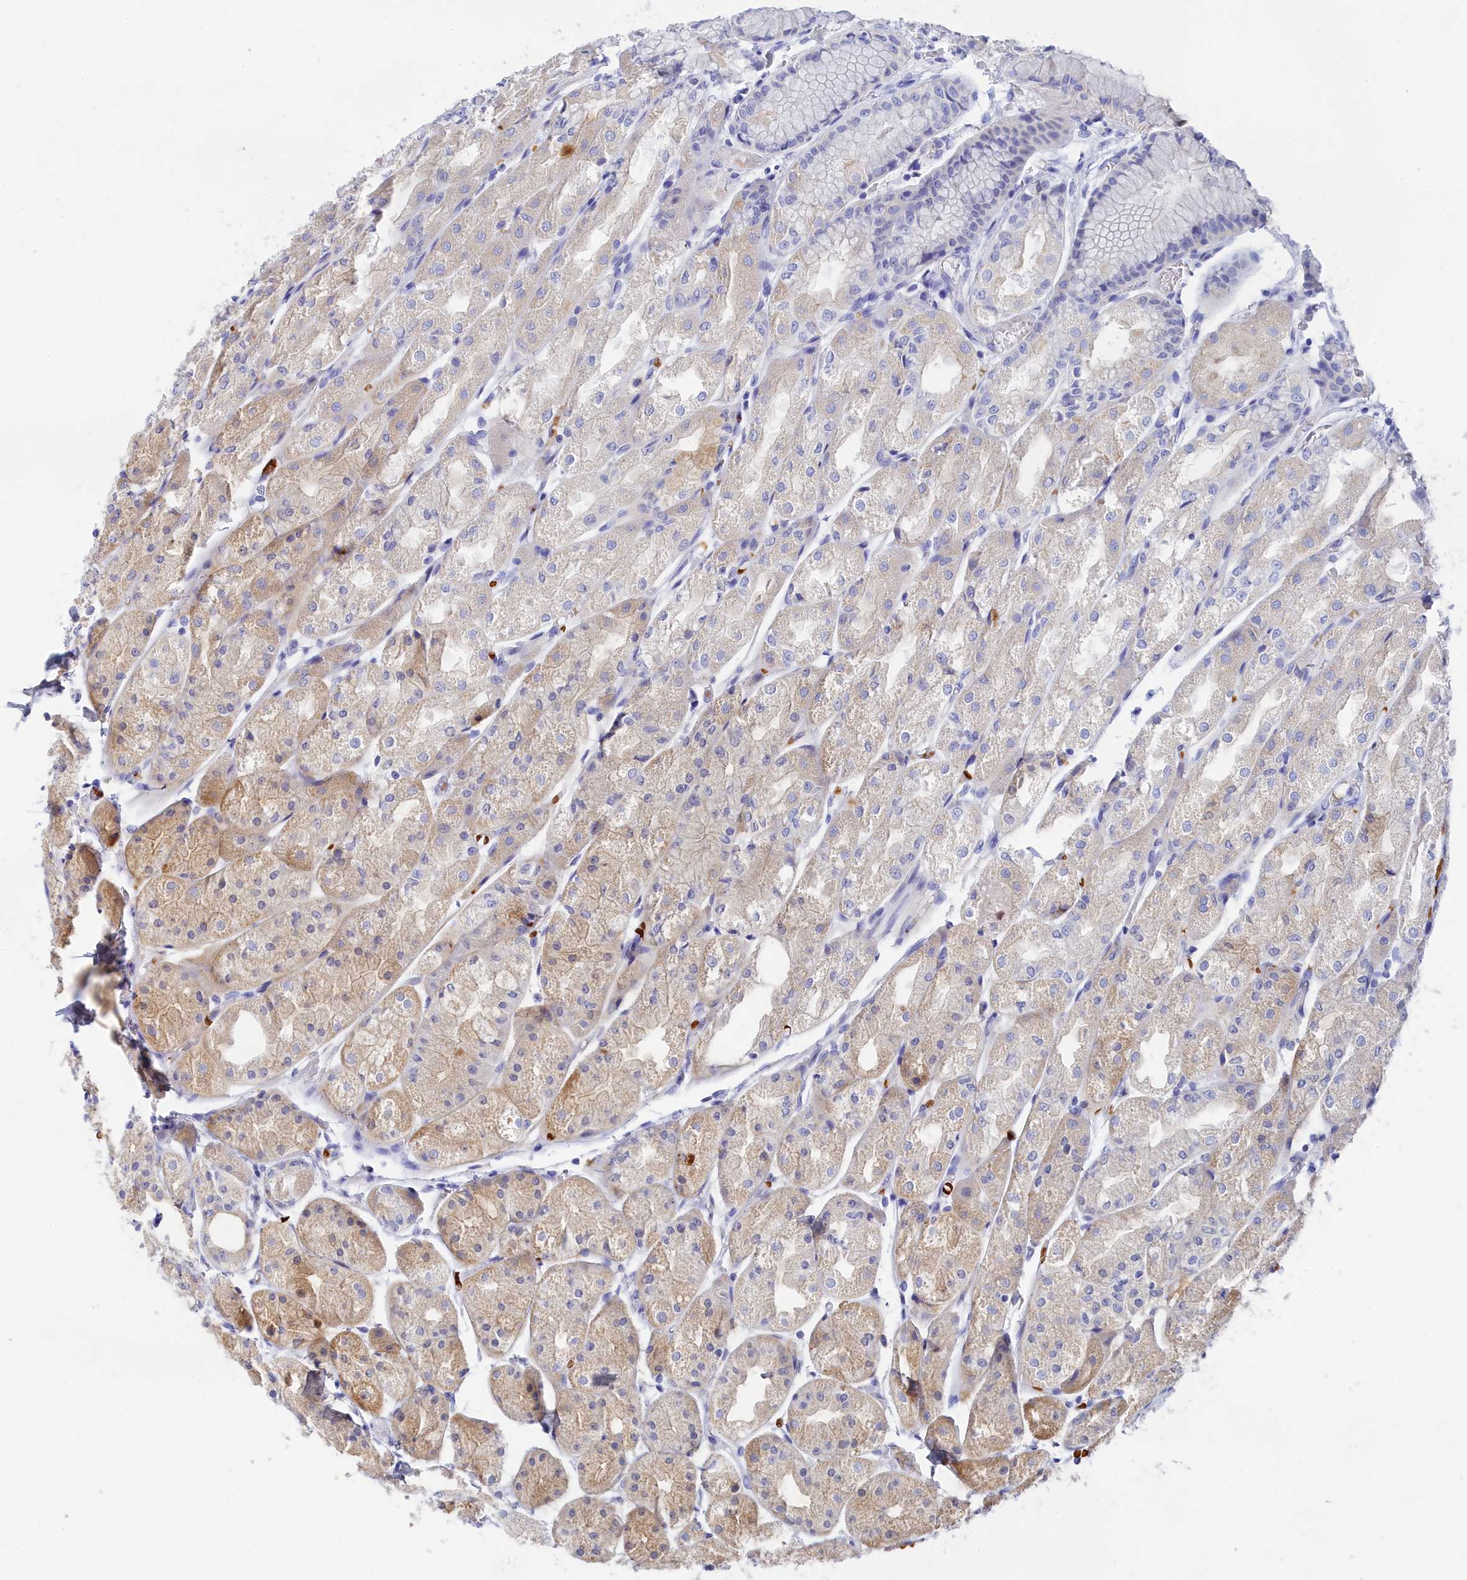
{"staining": {"intensity": "moderate", "quantity": "<25%", "location": "cytoplasmic/membranous"}, "tissue": "stomach", "cell_type": "Glandular cells", "image_type": "normal", "snomed": [{"axis": "morphology", "description": "Normal tissue, NOS"}, {"axis": "topography", "description": "Stomach, upper"}], "caption": "About <25% of glandular cells in unremarkable stomach exhibit moderate cytoplasmic/membranous protein staining as visualized by brown immunohistochemical staining.", "gene": "TRIM10", "patient": {"sex": "male", "age": 72}}